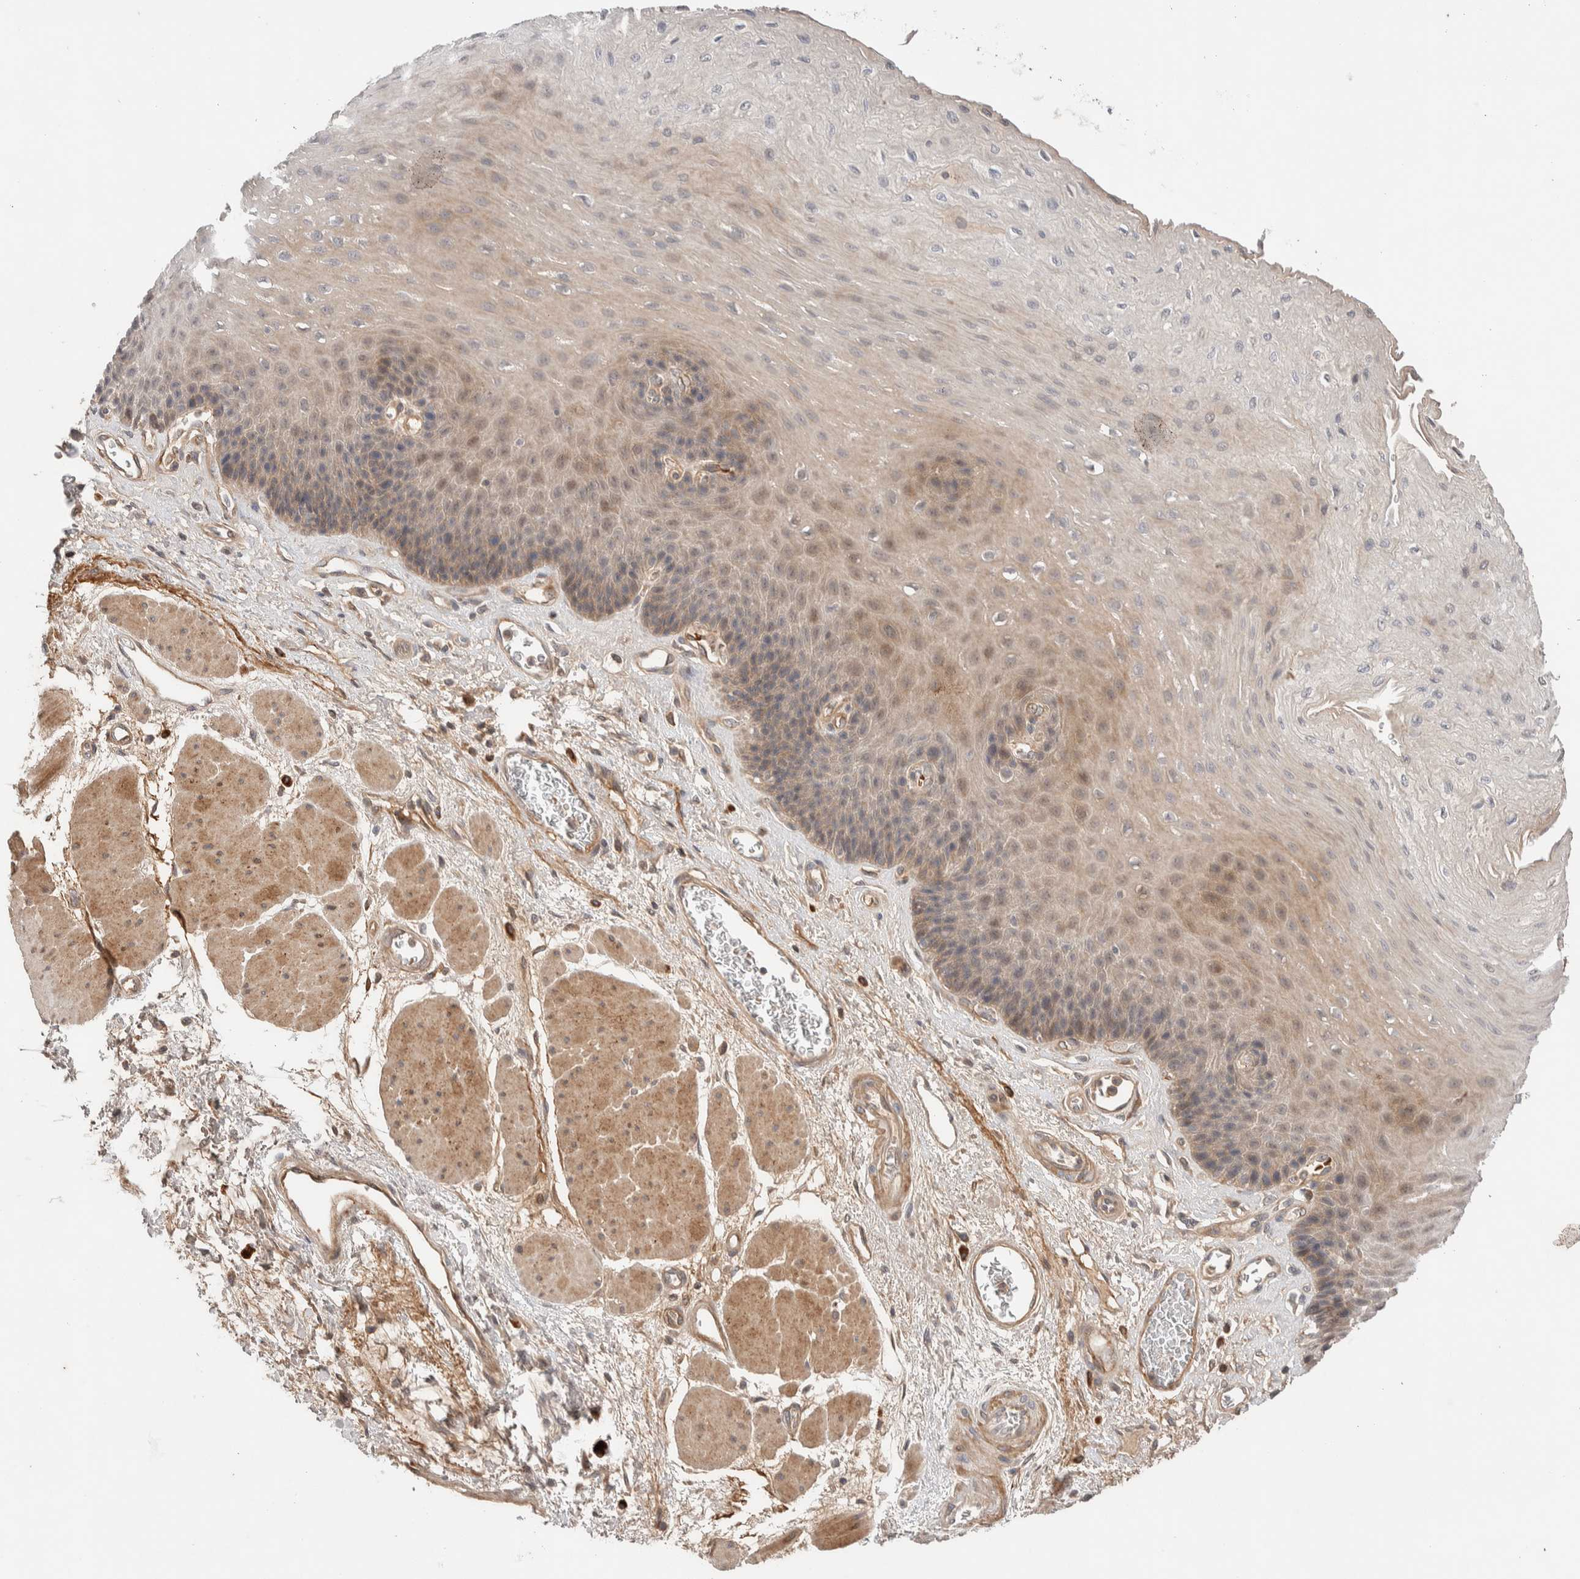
{"staining": {"intensity": "weak", "quantity": ">75%", "location": "cytoplasmic/membranous"}, "tissue": "esophagus", "cell_type": "Squamous epithelial cells", "image_type": "normal", "snomed": [{"axis": "morphology", "description": "Normal tissue, NOS"}, {"axis": "topography", "description": "Esophagus"}], "caption": "An IHC image of normal tissue is shown. Protein staining in brown shows weak cytoplasmic/membranous positivity in esophagus within squamous epithelial cells.", "gene": "CASK", "patient": {"sex": "female", "age": 72}}